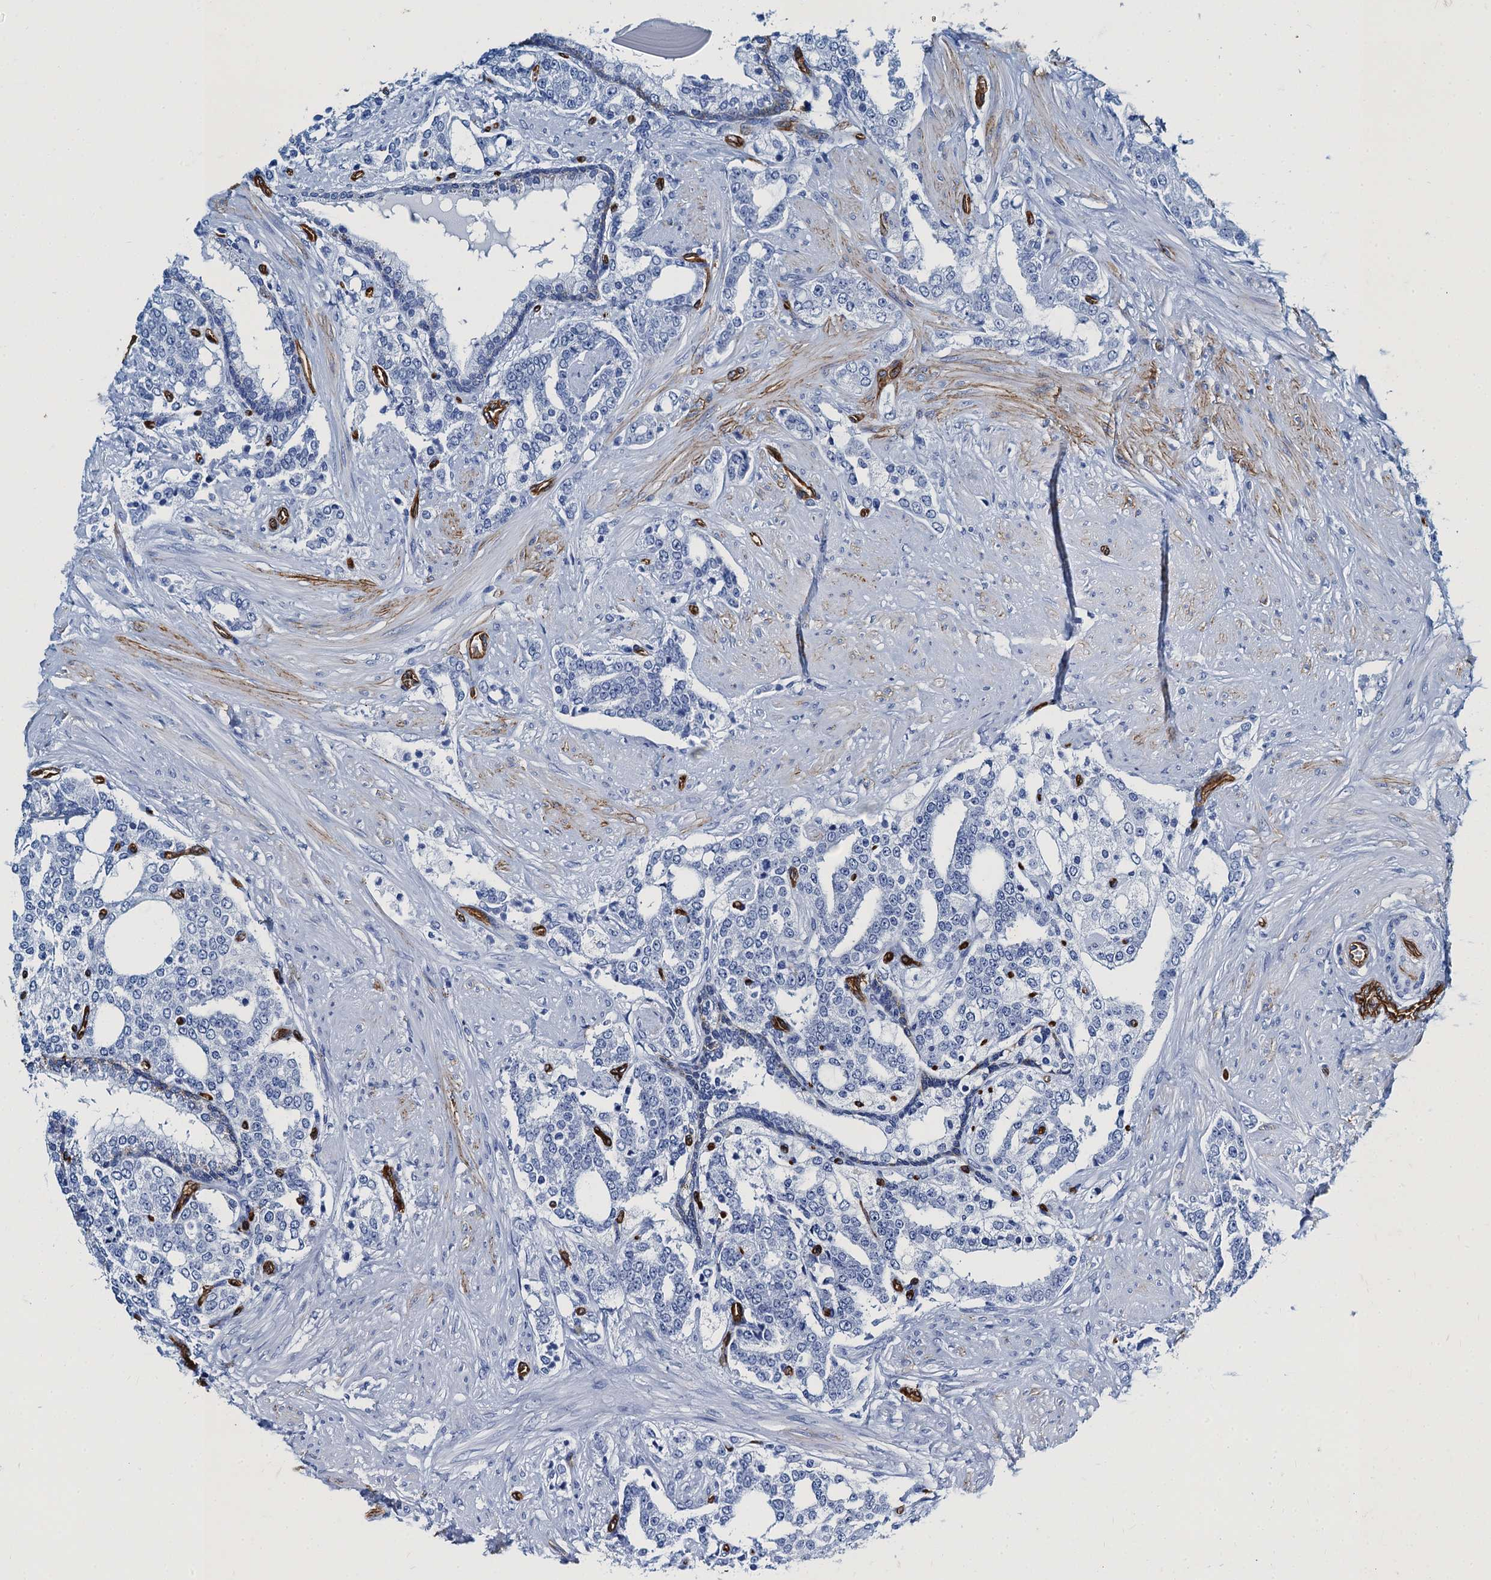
{"staining": {"intensity": "negative", "quantity": "none", "location": "none"}, "tissue": "prostate cancer", "cell_type": "Tumor cells", "image_type": "cancer", "snomed": [{"axis": "morphology", "description": "Adenocarcinoma, High grade"}, {"axis": "topography", "description": "Prostate"}], "caption": "Human prostate high-grade adenocarcinoma stained for a protein using IHC displays no expression in tumor cells.", "gene": "CAVIN2", "patient": {"sex": "male", "age": 64}}